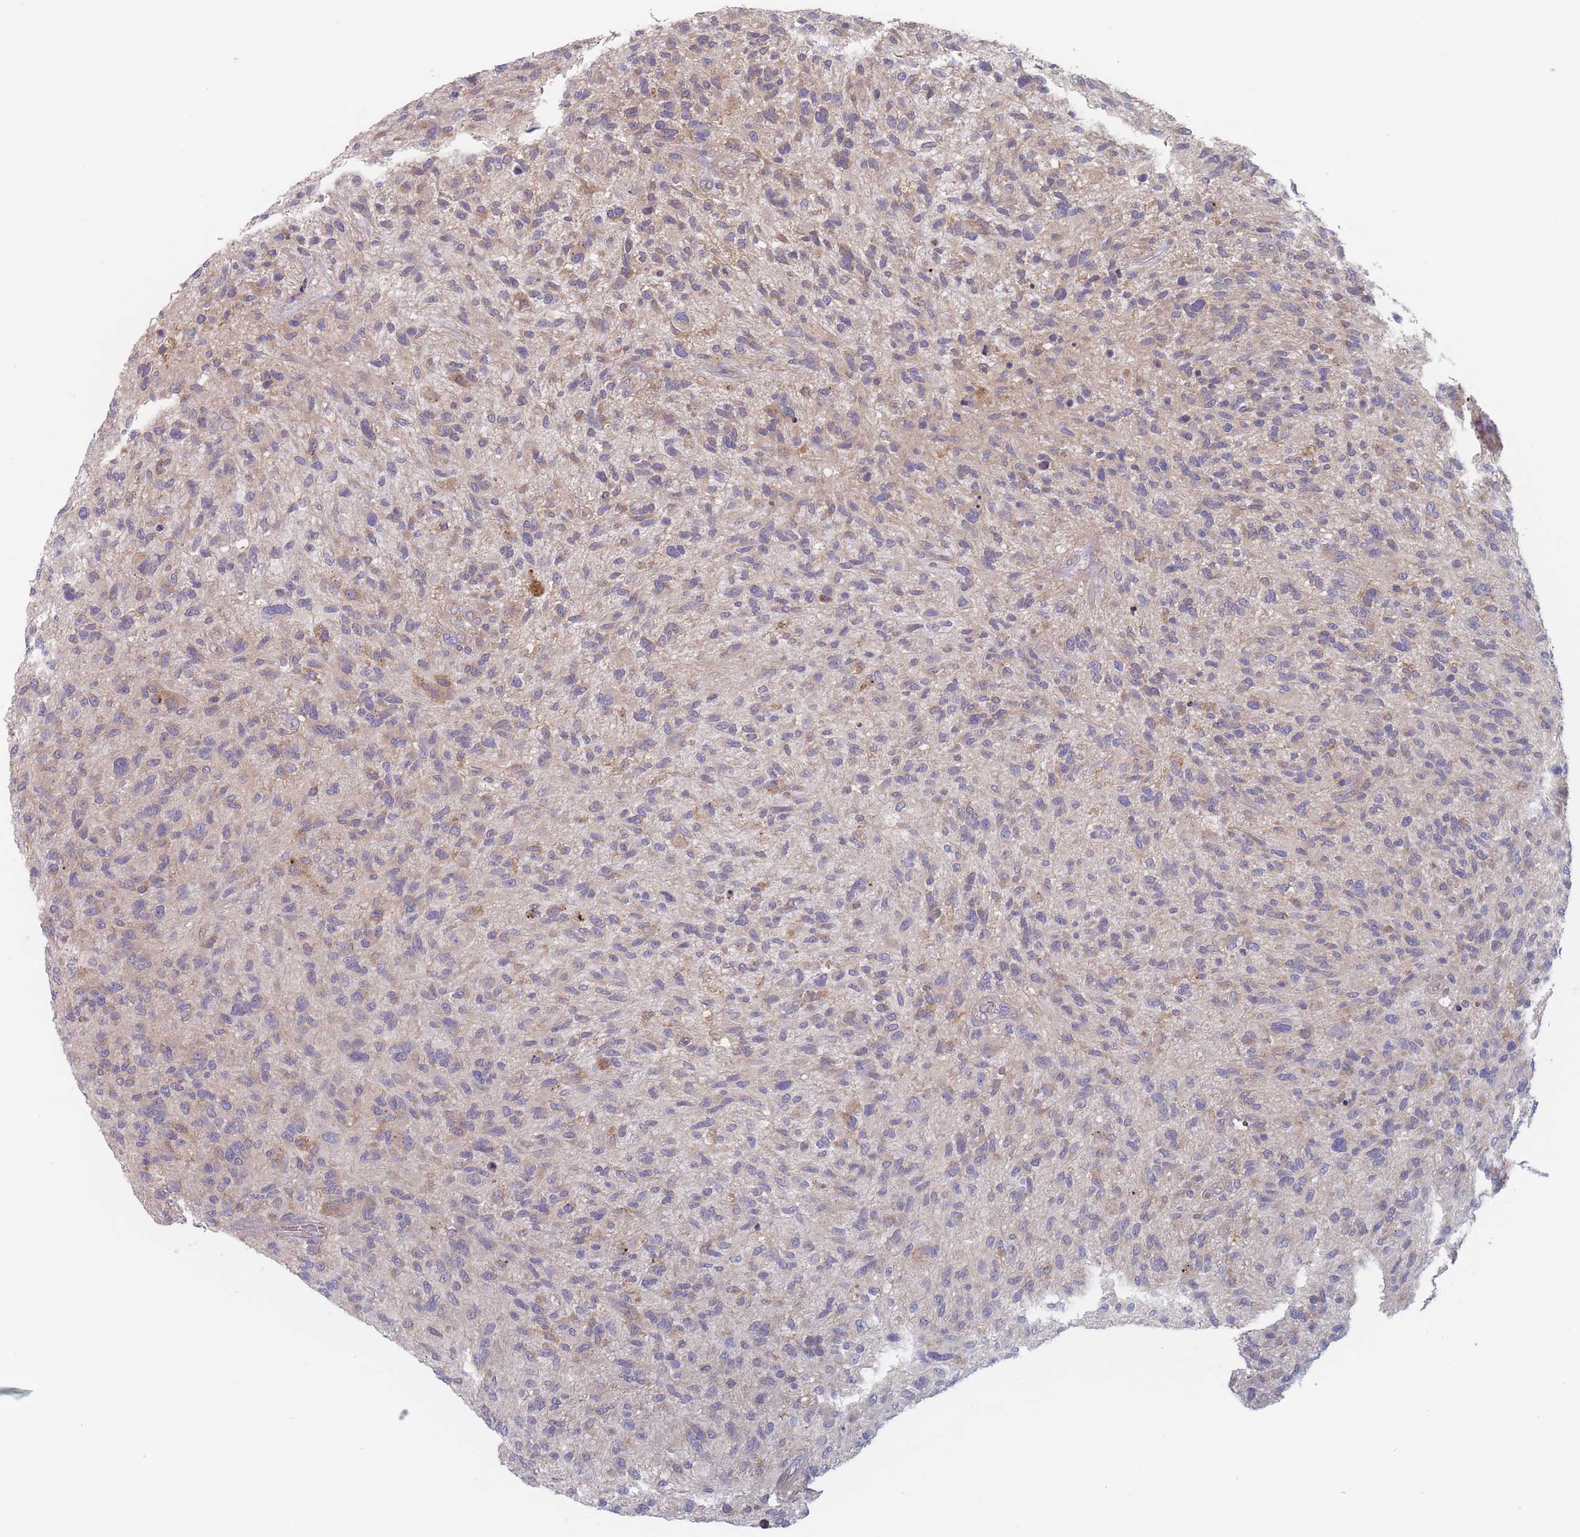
{"staining": {"intensity": "negative", "quantity": "none", "location": "none"}, "tissue": "glioma", "cell_type": "Tumor cells", "image_type": "cancer", "snomed": [{"axis": "morphology", "description": "Glioma, malignant, High grade"}, {"axis": "topography", "description": "Brain"}], "caption": "Immunohistochemical staining of human high-grade glioma (malignant) exhibits no significant positivity in tumor cells.", "gene": "EFCC1", "patient": {"sex": "male", "age": 47}}